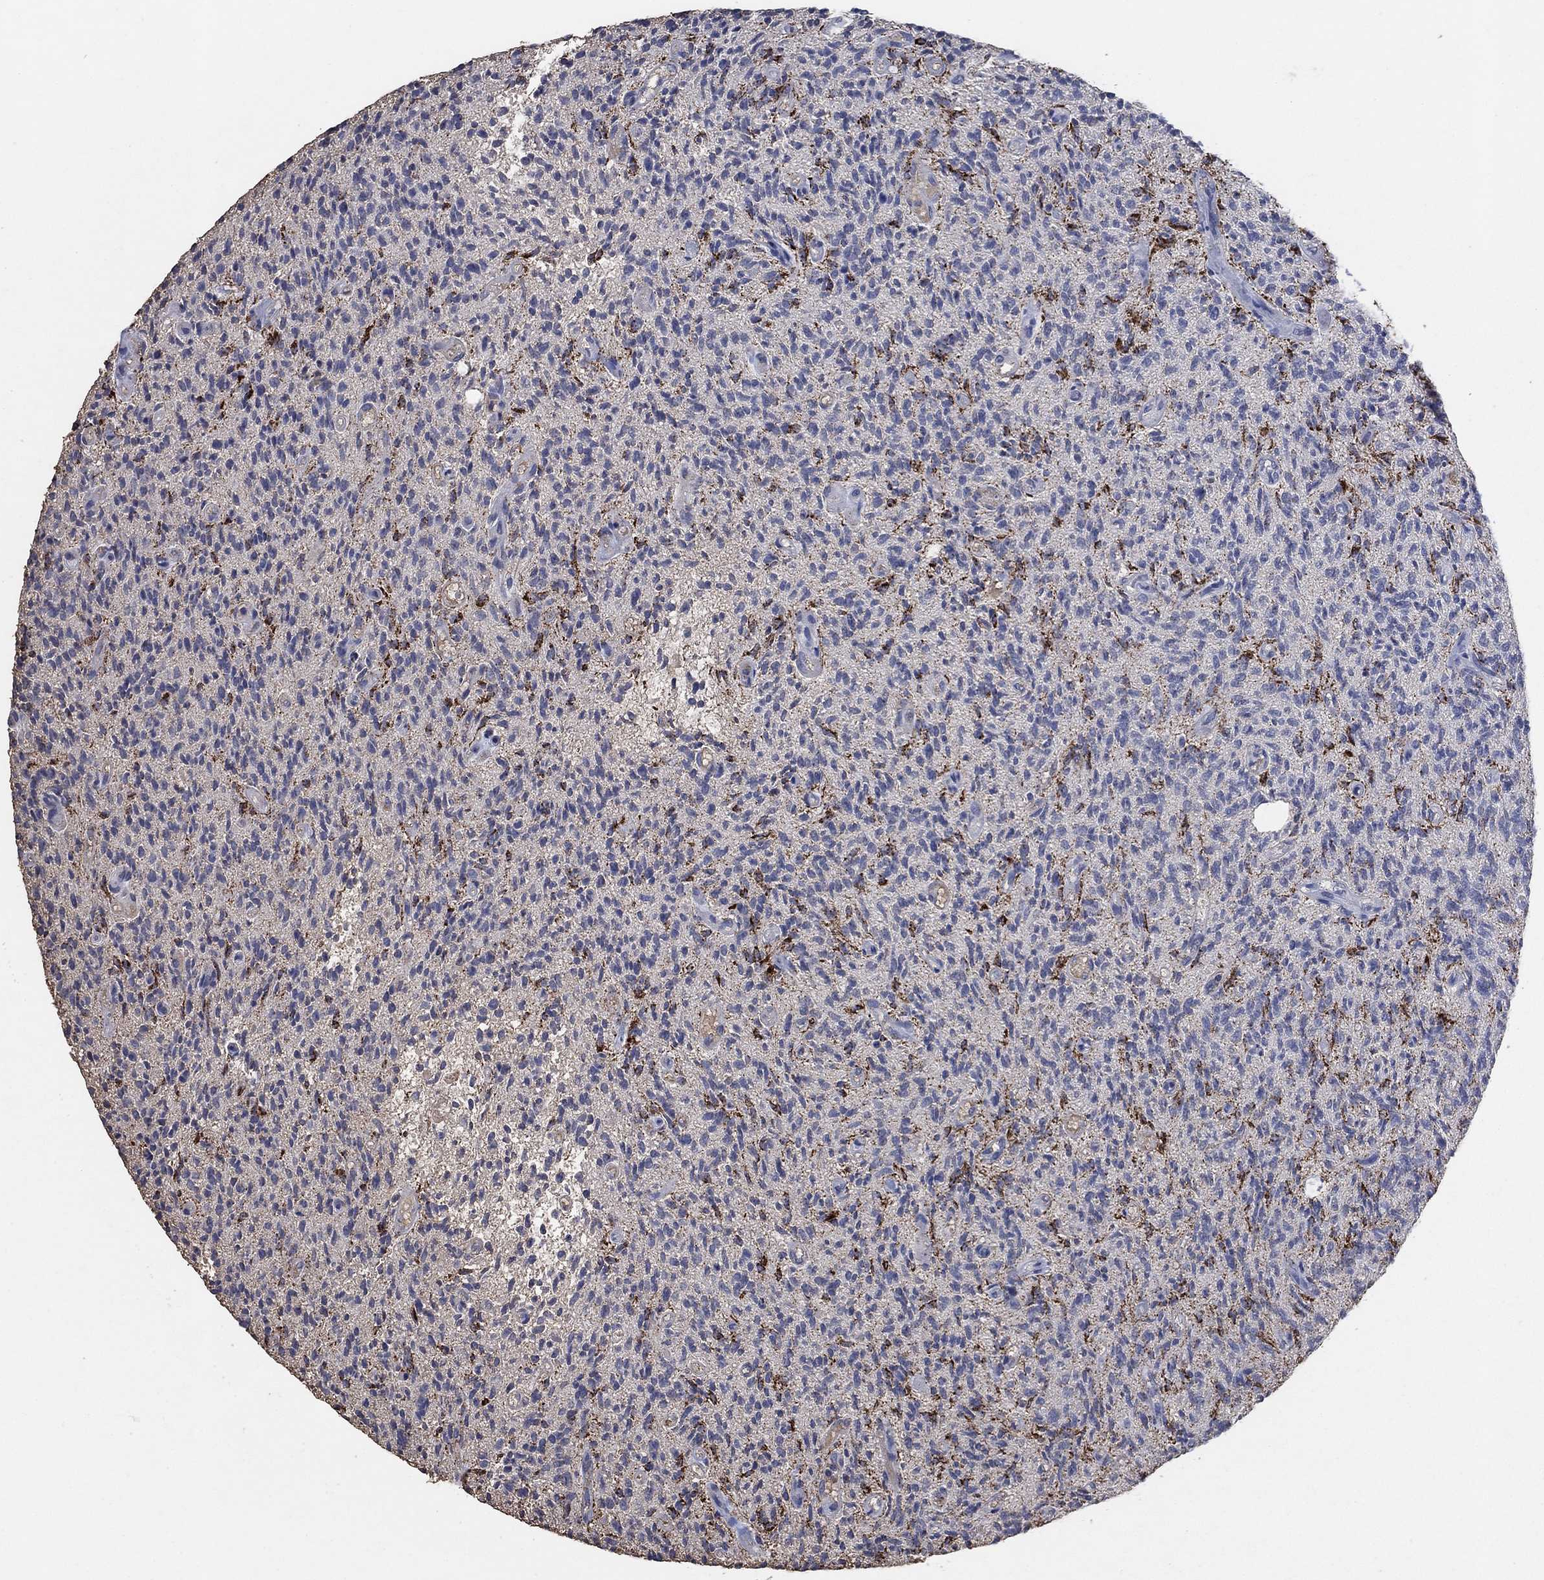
{"staining": {"intensity": "strong", "quantity": "<25%", "location": "cytoplasmic/membranous"}, "tissue": "glioma", "cell_type": "Tumor cells", "image_type": "cancer", "snomed": [{"axis": "morphology", "description": "Glioma, malignant, High grade"}, {"axis": "topography", "description": "Brain"}], "caption": "Immunohistochemical staining of human glioma demonstrates medium levels of strong cytoplasmic/membranous positivity in approximately <25% of tumor cells. Immunohistochemistry (ihc) stains the protein in brown and the nuclei are stained blue.", "gene": "MRPS24", "patient": {"sex": "male", "age": 64}}